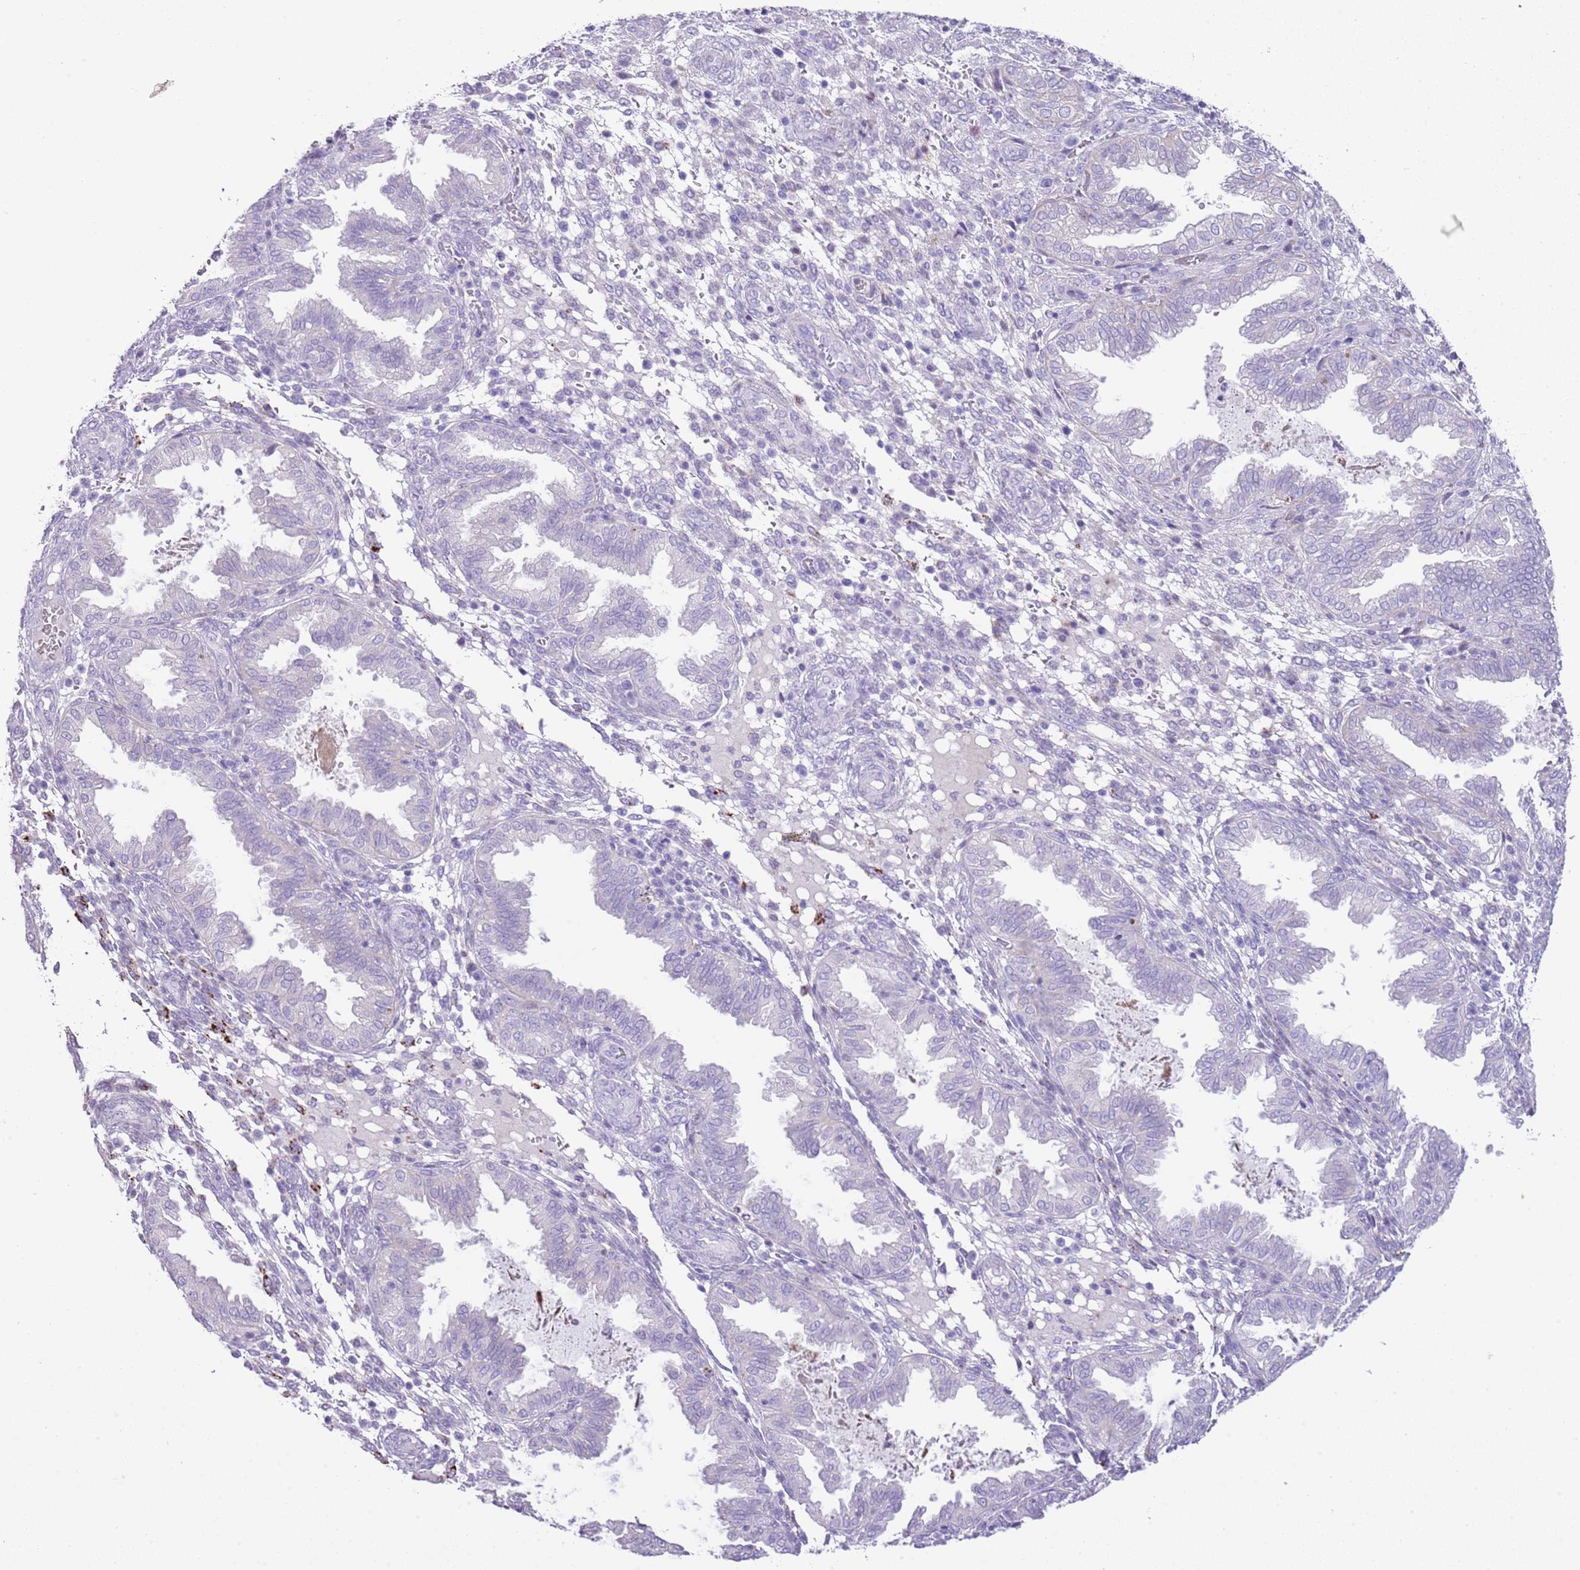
{"staining": {"intensity": "negative", "quantity": "none", "location": "none"}, "tissue": "endometrium", "cell_type": "Cells in endometrial stroma", "image_type": "normal", "snomed": [{"axis": "morphology", "description": "Normal tissue, NOS"}, {"axis": "topography", "description": "Endometrium"}], "caption": "Immunohistochemistry (IHC) micrograph of benign endometrium: endometrium stained with DAB exhibits no significant protein expression in cells in endometrial stroma.", "gene": "ABHD17C", "patient": {"sex": "female", "age": 33}}